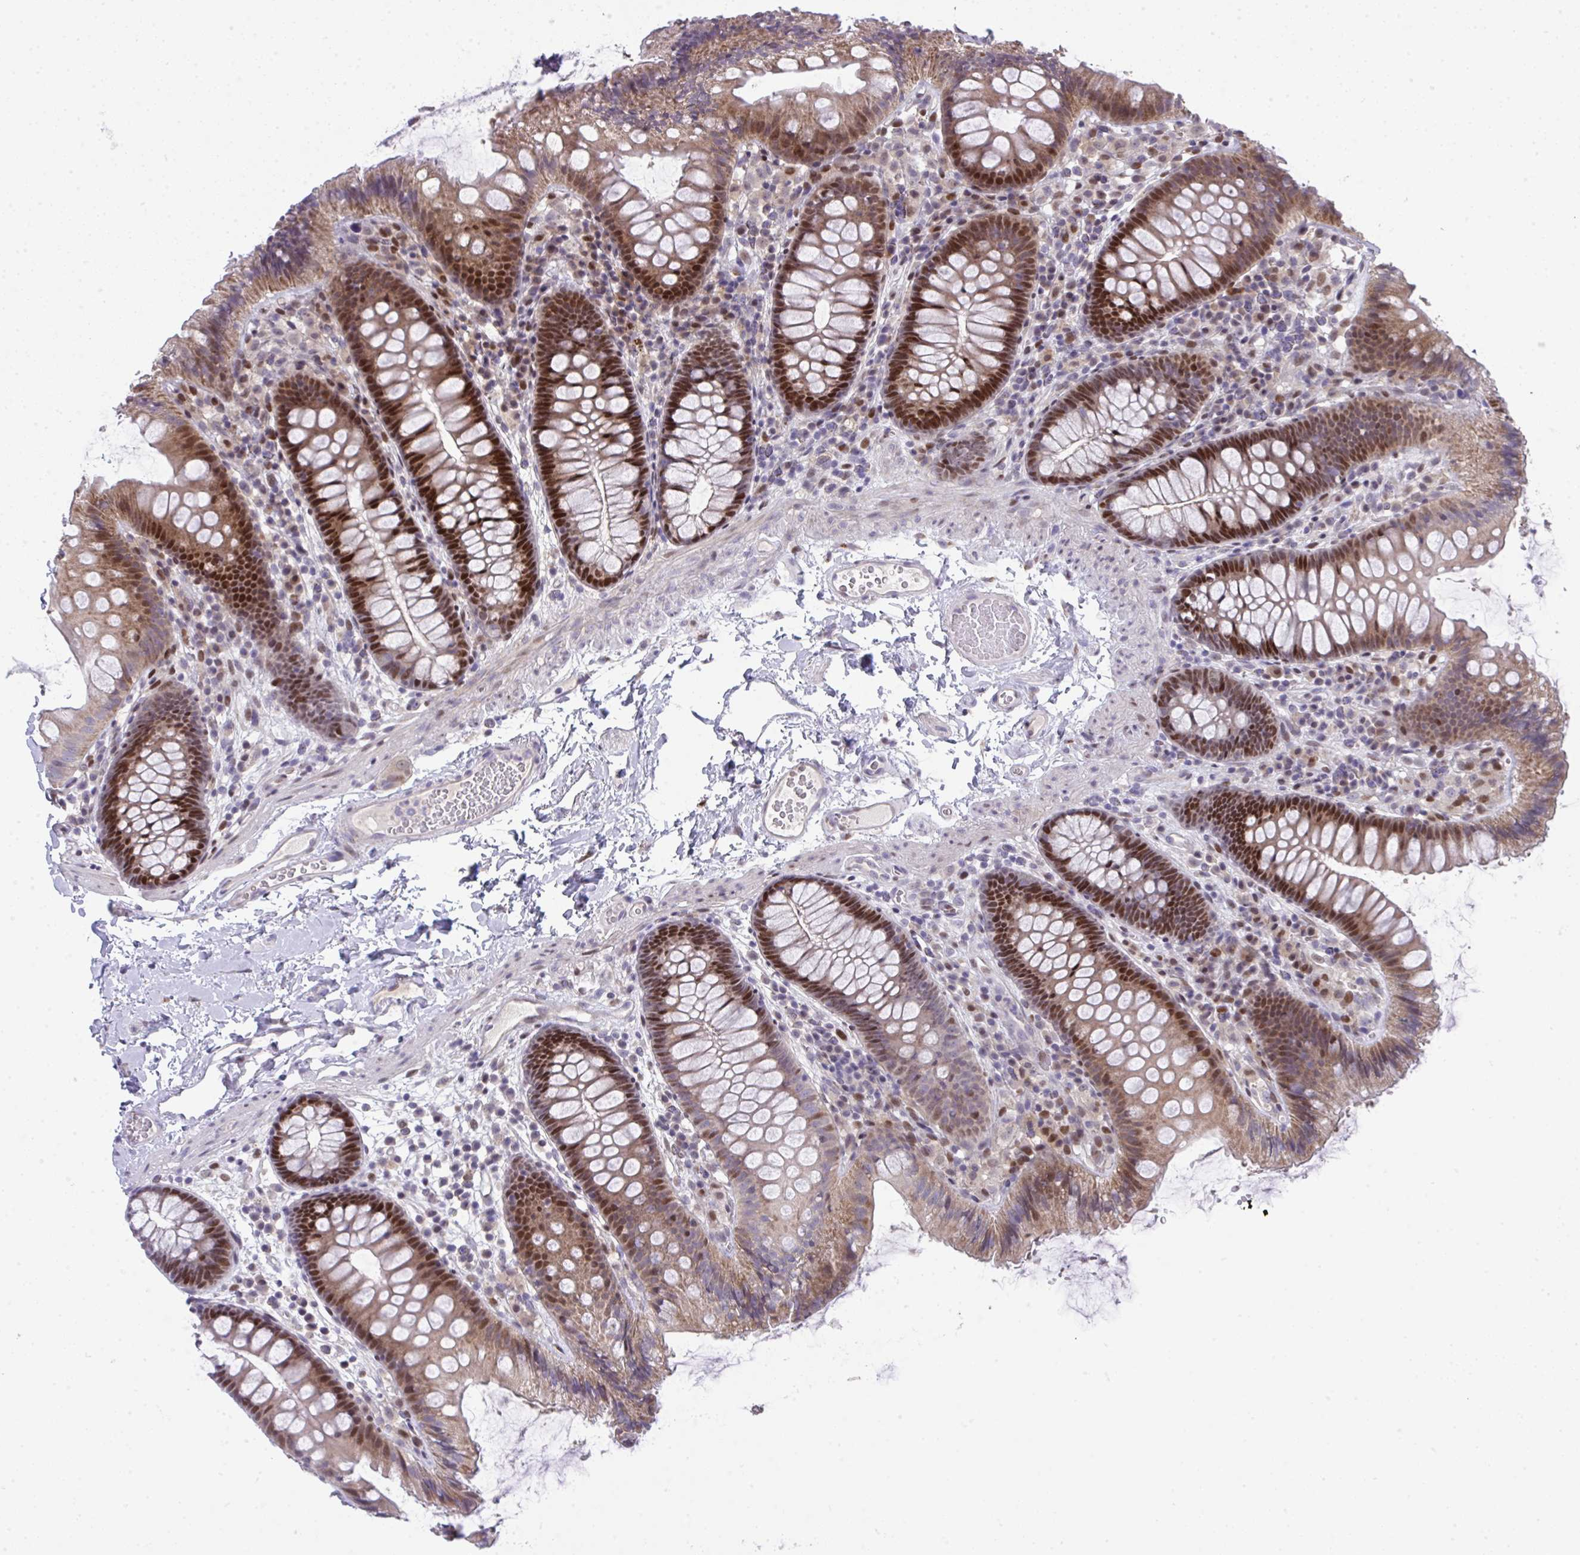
{"staining": {"intensity": "negative", "quantity": "none", "location": "none"}, "tissue": "colon", "cell_type": "Endothelial cells", "image_type": "normal", "snomed": [{"axis": "morphology", "description": "Normal tissue, NOS"}, {"axis": "topography", "description": "Colon"}], "caption": "Immunohistochemistry (IHC) of benign colon reveals no staining in endothelial cells.", "gene": "GALNT16", "patient": {"sex": "male", "age": 84}}